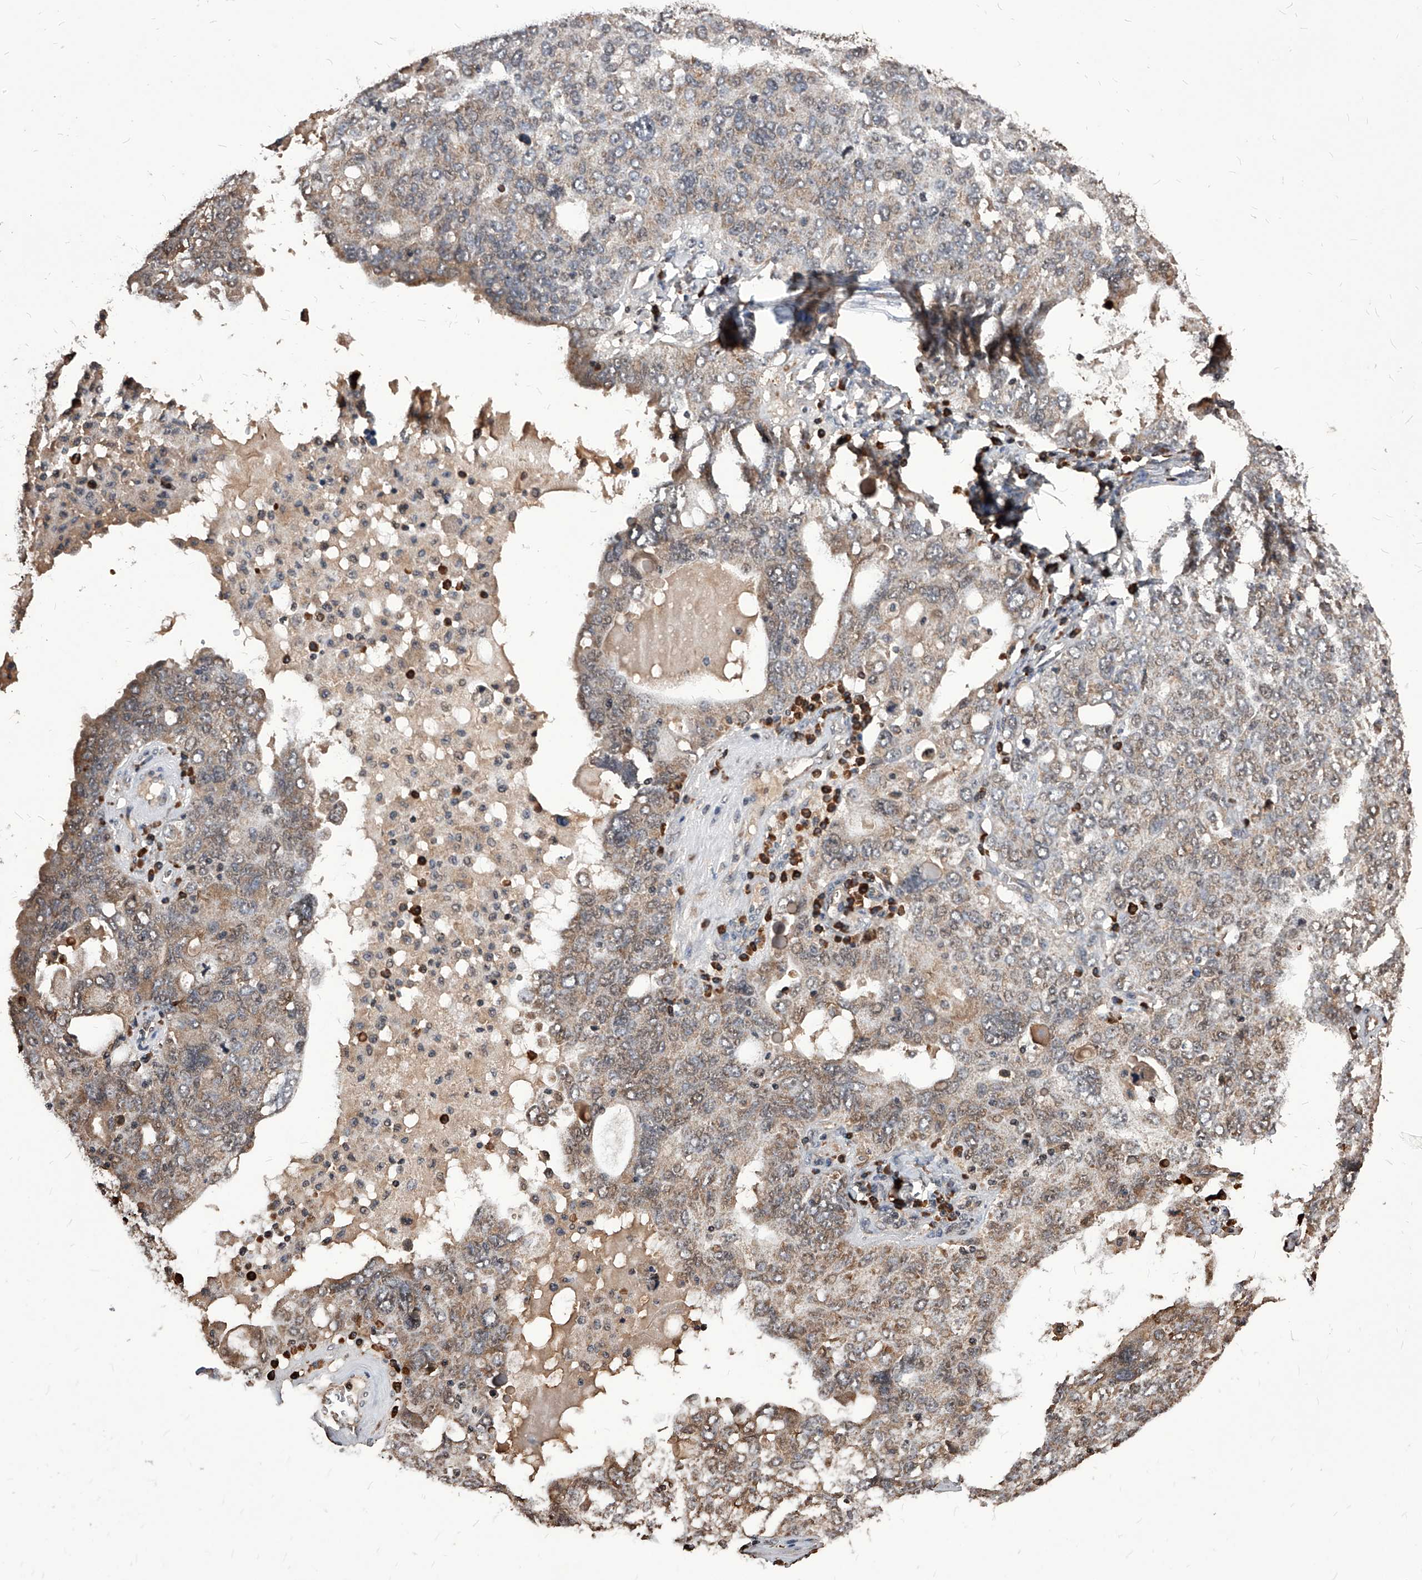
{"staining": {"intensity": "weak", "quantity": "25%-75%", "location": "cytoplasmic/membranous"}, "tissue": "ovarian cancer", "cell_type": "Tumor cells", "image_type": "cancer", "snomed": [{"axis": "morphology", "description": "Carcinoma, endometroid"}, {"axis": "topography", "description": "Ovary"}], "caption": "A photomicrograph showing weak cytoplasmic/membranous positivity in about 25%-75% of tumor cells in ovarian cancer, as visualized by brown immunohistochemical staining.", "gene": "ID1", "patient": {"sex": "female", "age": 62}}